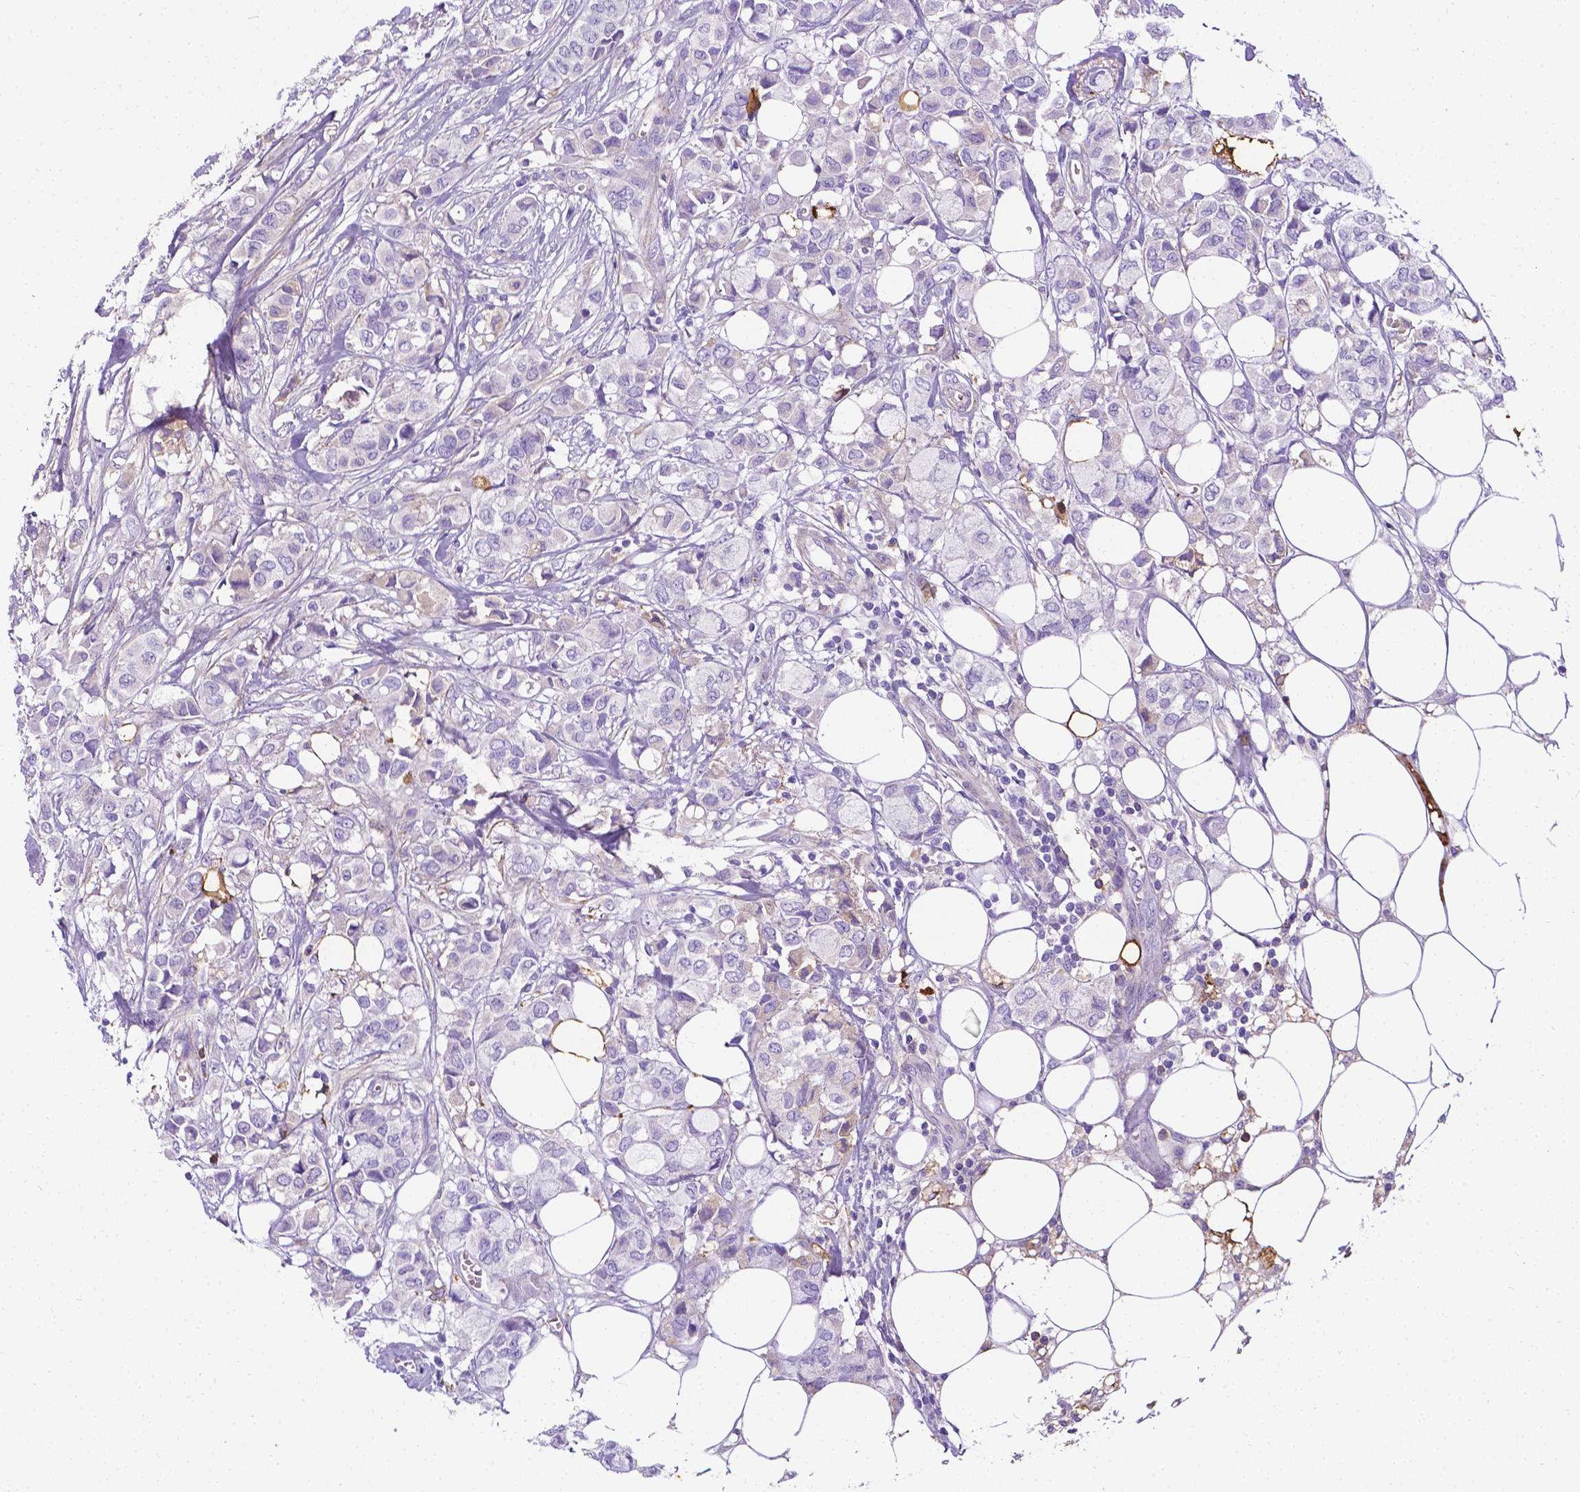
{"staining": {"intensity": "negative", "quantity": "none", "location": "none"}, "tissue": "breast cancer", "cell_type": "Tumor cells", "image_type": "cancer", "snomed": [{"axis": "morphology", "description": "Duct carcinoma"}, {"axis": "topography", "description": "Breast"}], "caption": "Tumor cells are negative for brown protein staining in breast infiltrating ductal carcinoma.", "gene": "APOE", "patient": {"sex": "female", "age": 85}}